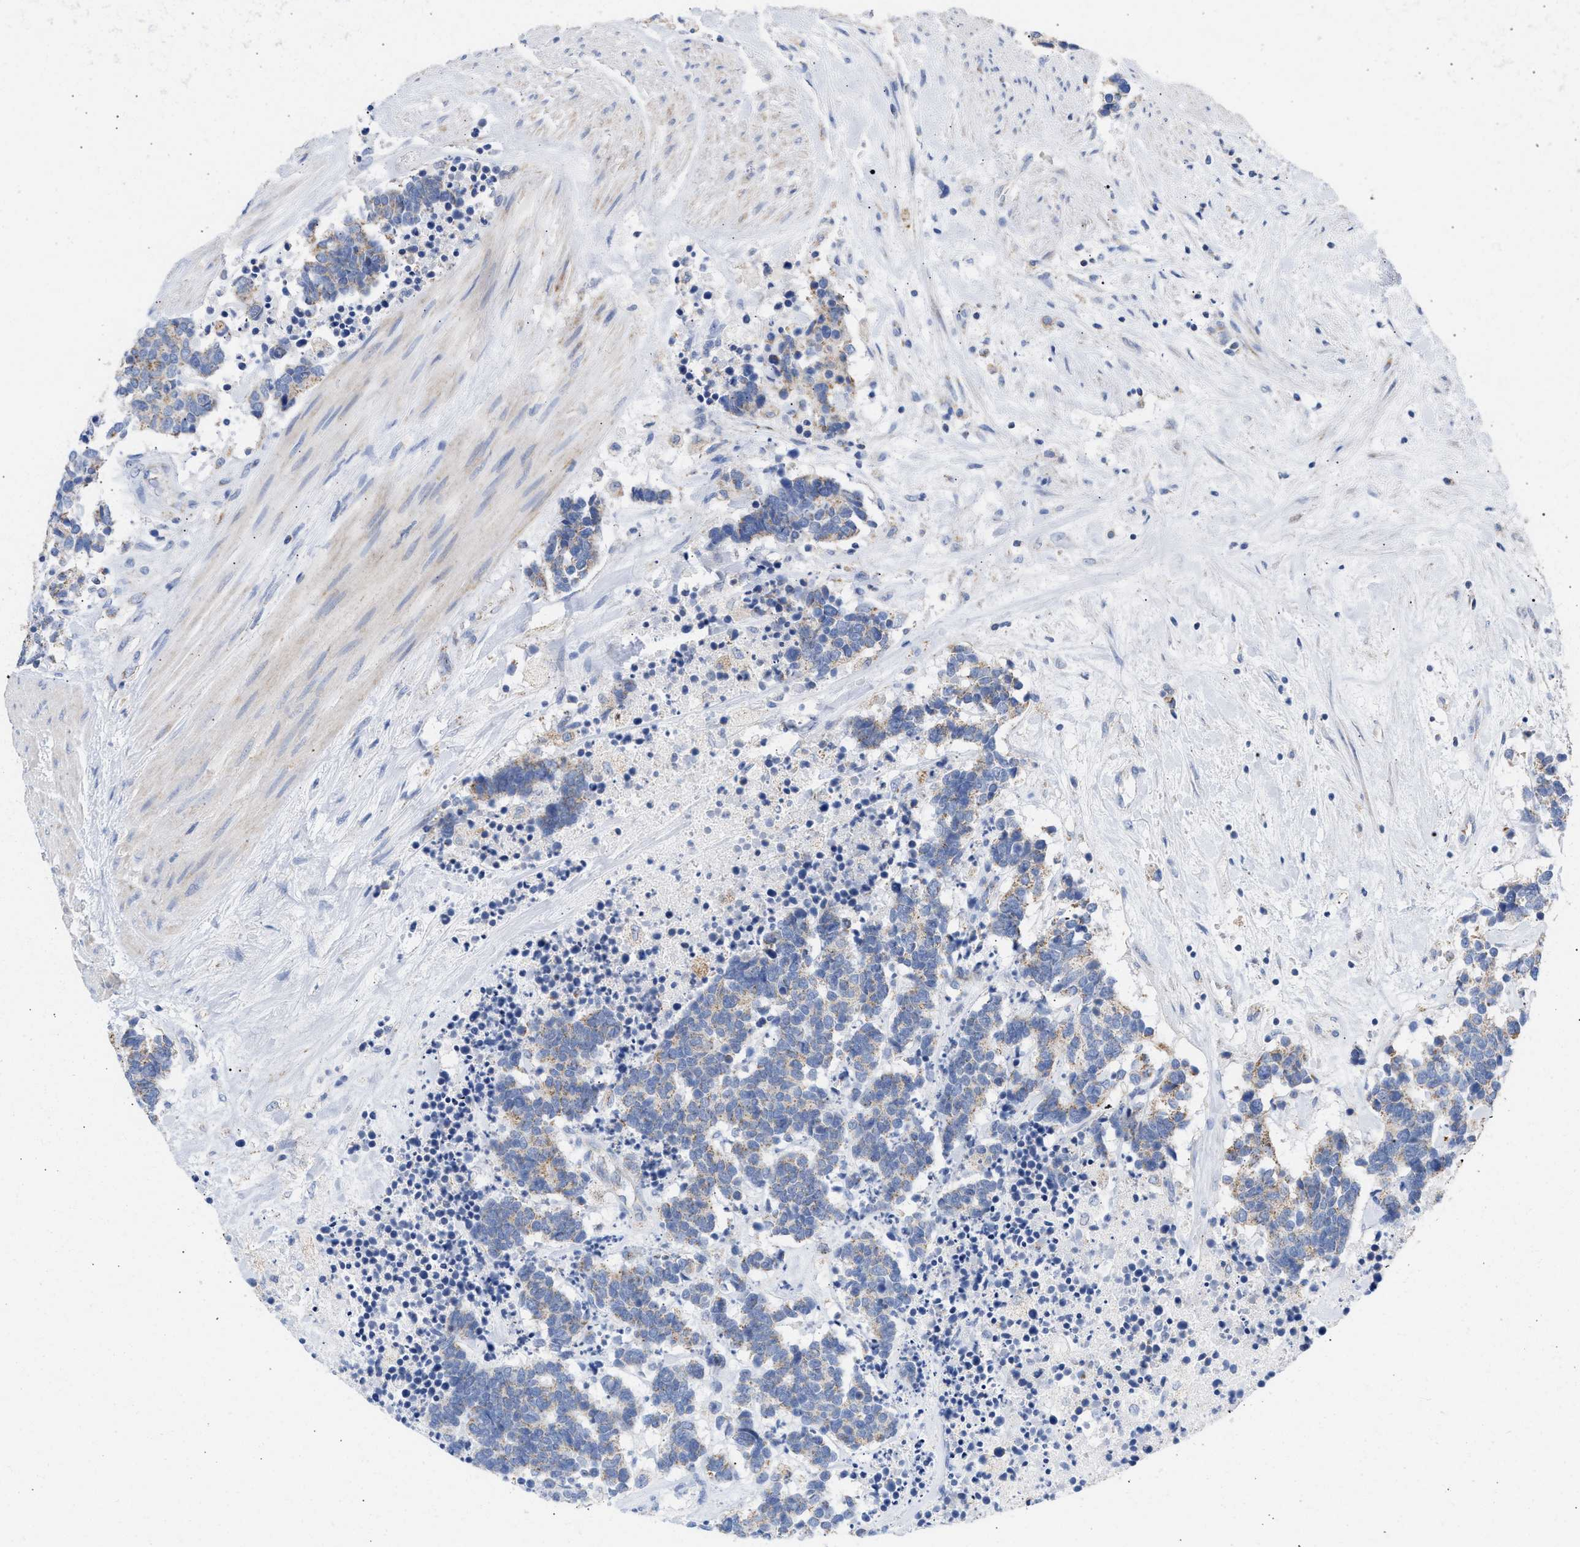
{"staining": {"intensity": "weak", "quantity": "<25%", "location": "cytoplasmic/membranous"}, "tissue": "carcinoid", "cell_type": "Tumor cells", "image_type": "cancer", "snomed": [{"axis": "morphology", "description": "Carcinoma, NOS"}, {"axis": "morphology", "description": "Carcinoid, malignant, NOS"}, {"axis": "topography", "description": "Urinary bladder"}], "caption": "The image displays no significant staining in tumor cells of carcinoid. (Brightfield microscopy of DAB immunohistochemistry at high magnification).", "gene": "ACOT13", "patient": {"sex": "male", "age": 57}}